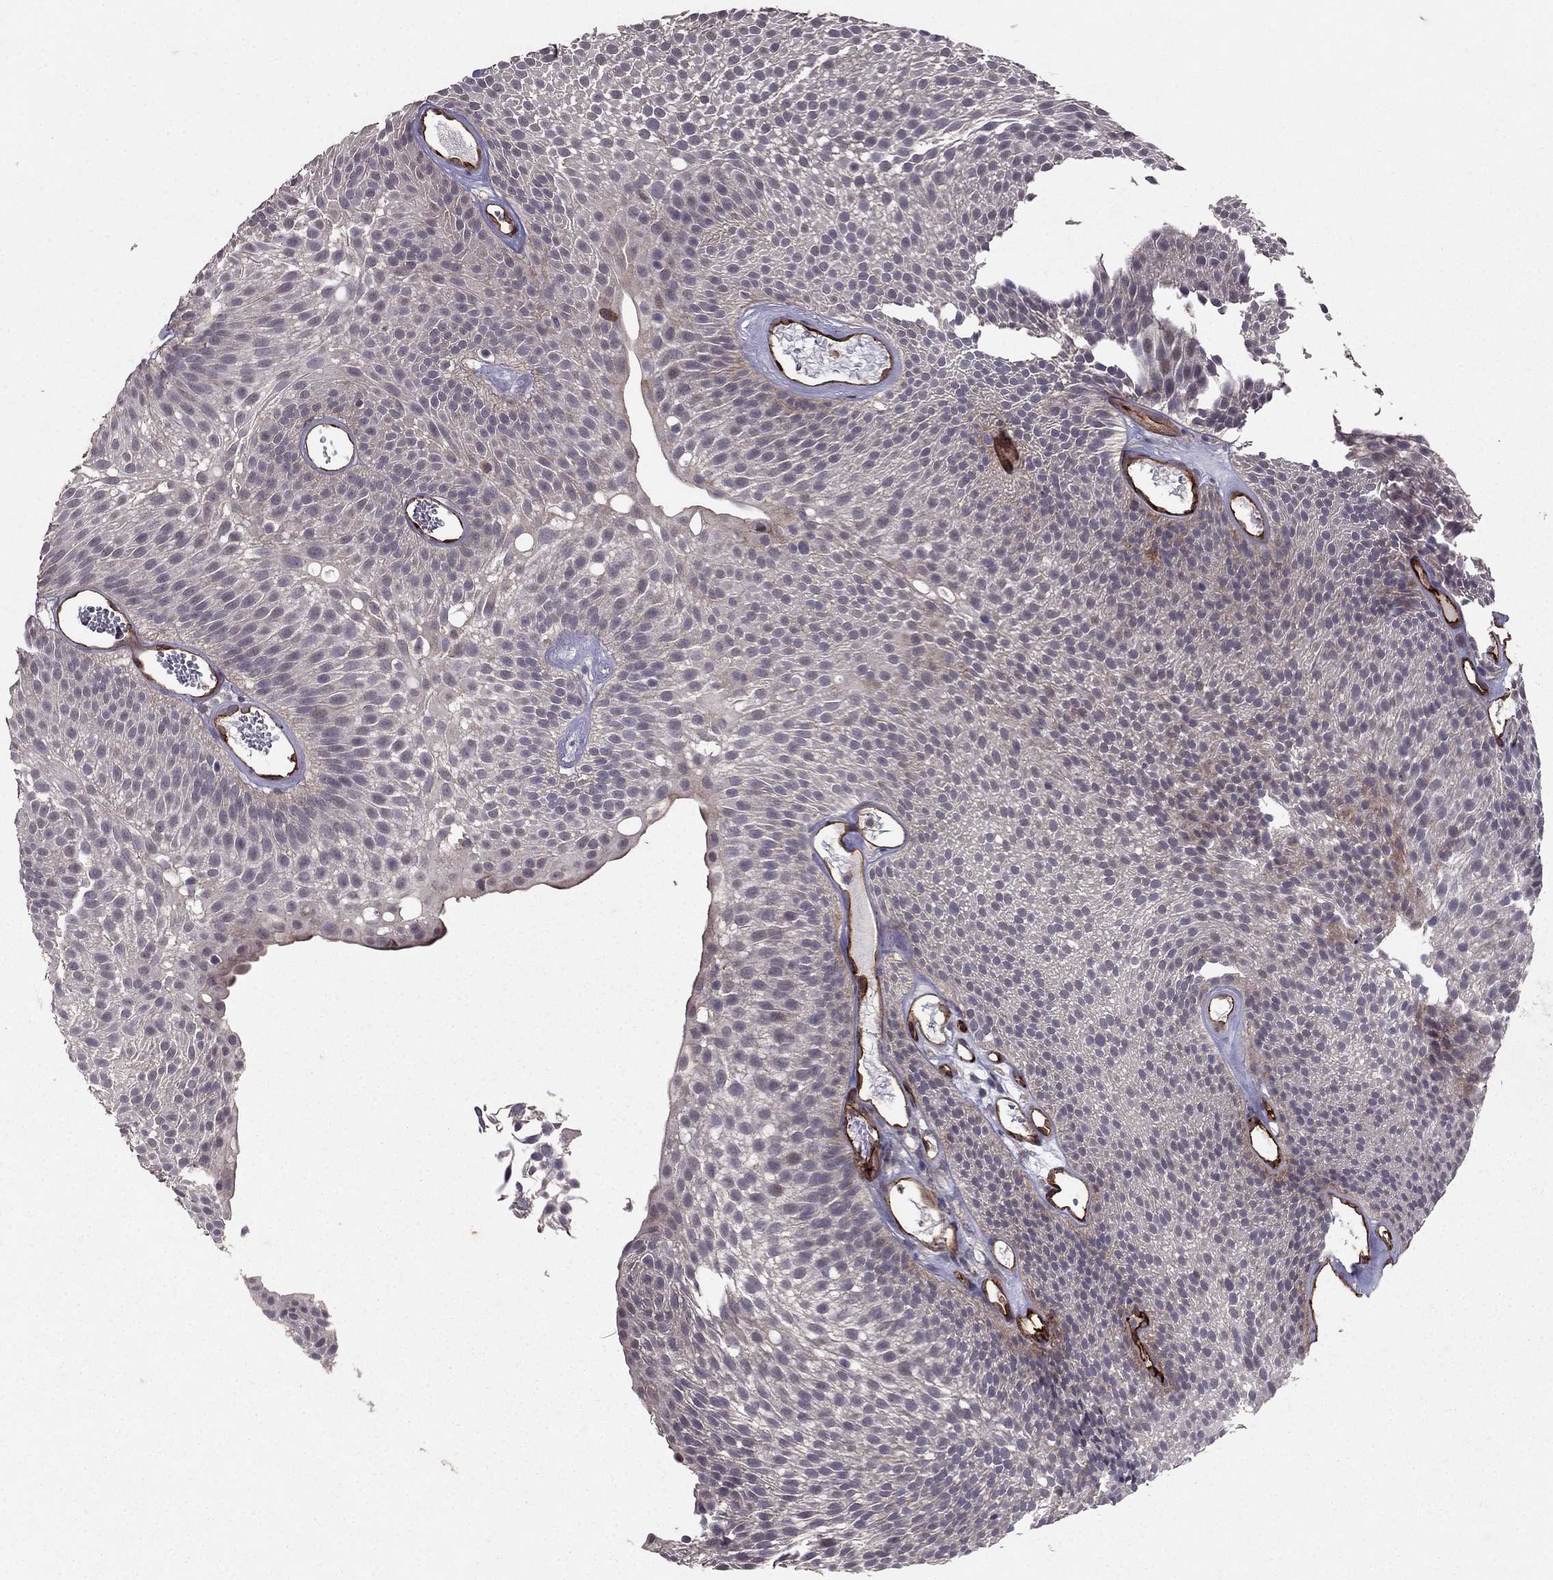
{"staining": {"intensity": "moderate", "quantity": "<25%", "location": "cytoplasmic/membranous"}, "tissue": "urothelial cancer", "cell_type": "Tumor cells", "image_type": "cancer", "snomed": [{"axis": "morphology", "description": "Urothelial carcinoma, Low grade"}, {"axis": "topography", "description": "Urinary bladder"}], "caption": "Immunohistochemical staining of urothelial carcinoma (low-grade) reveals low levels of moderate cytoplasmic/membranous protein positivity in approximately <25% of tumor cells.", "gene": "RASIP1", "patient": {"sex": "male", "age": 52}}